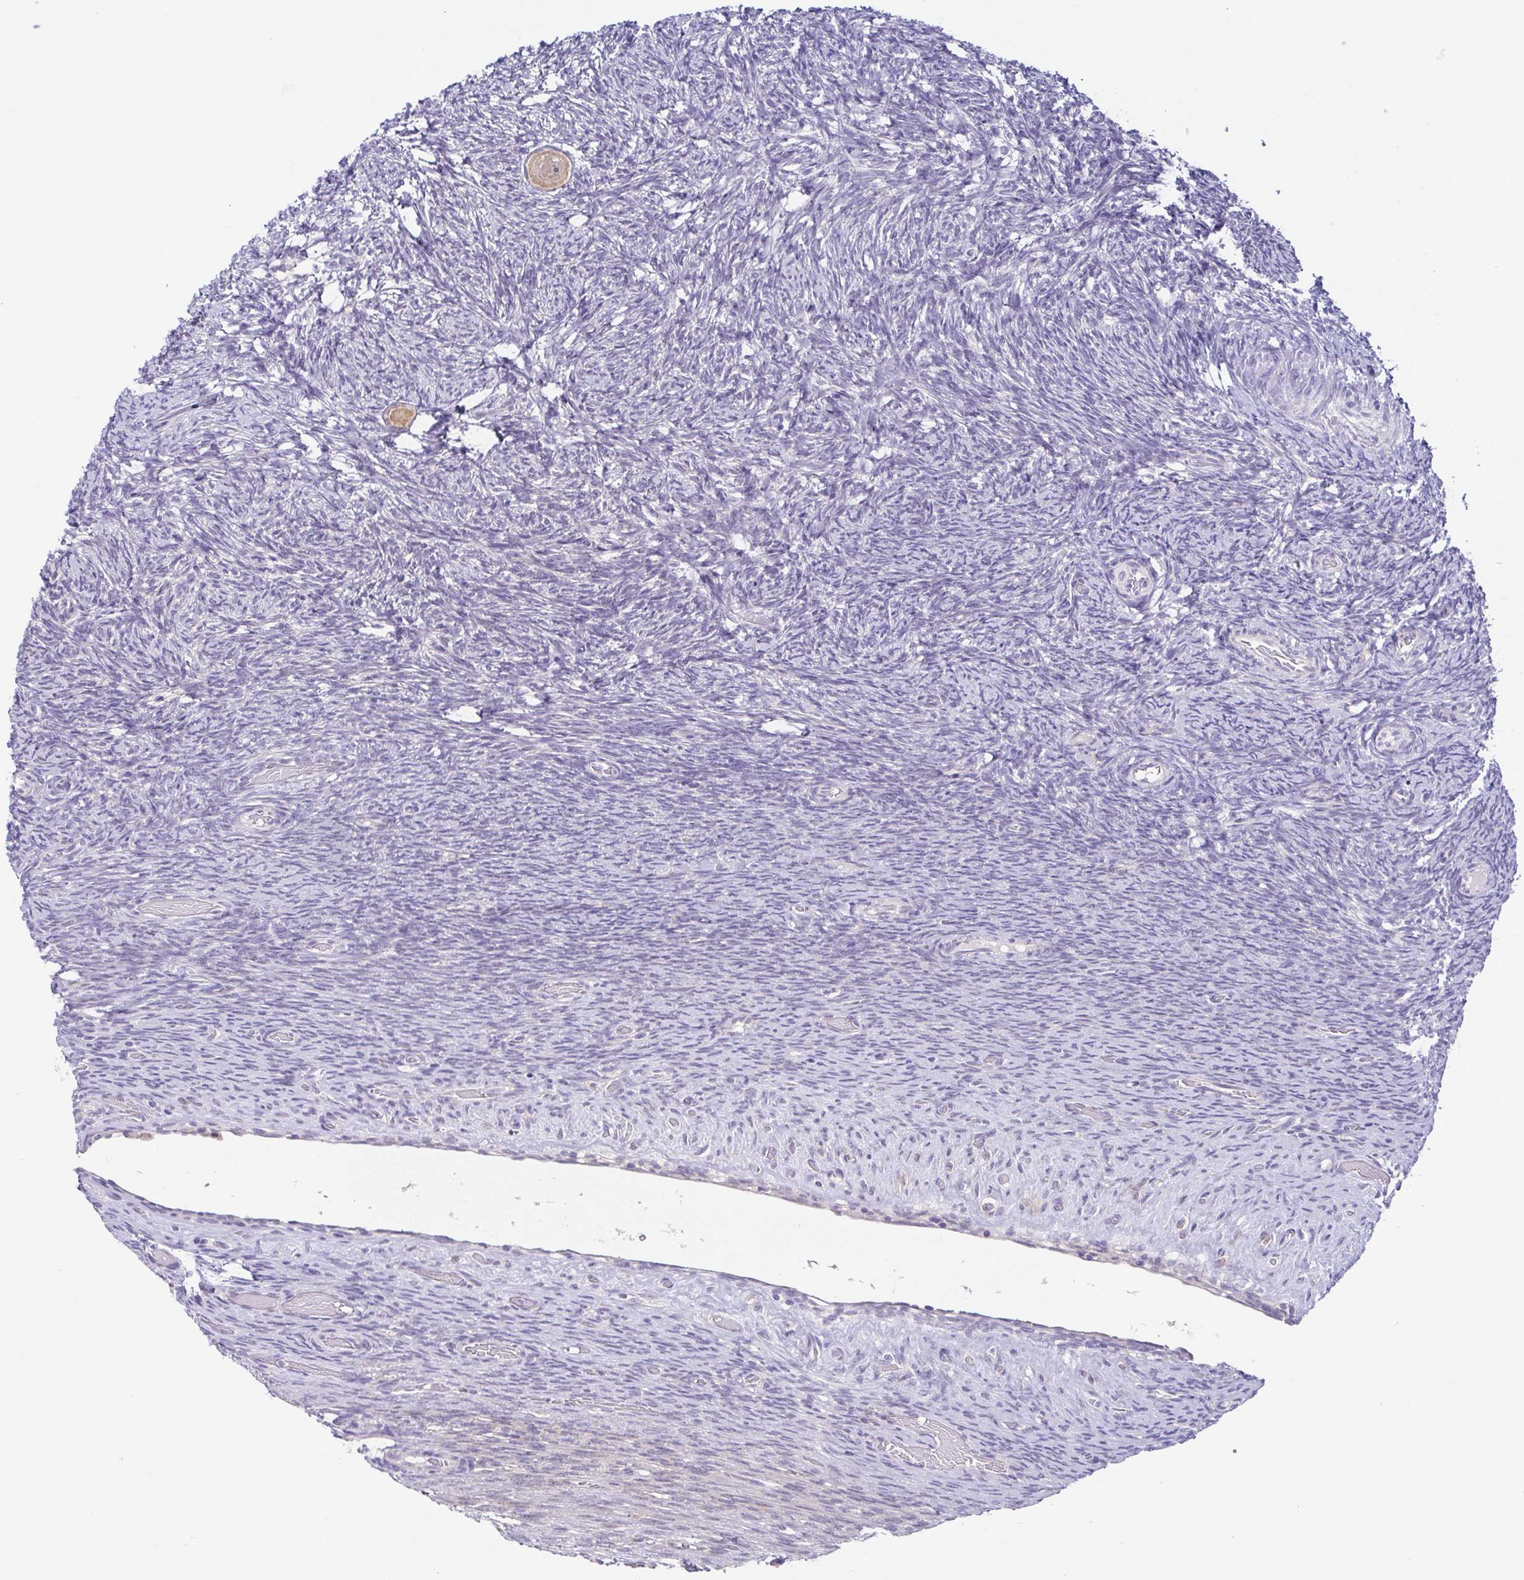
{"staining": {"intensity": "weak", "quantity": ">75%", "location": "cytoplasmic/membranous"}, "tissue": "ovary", "cell_type": "Follicle cells", "image_type": "normal", "snomed": [{"axis": "morphology", "description": "Normal tissue, NOS"}, {"axis": "topography", "description": "Ovary"}], "caption": "A high-resolution image shows IHC staining of benign ovary, which displays weak cytoplasmic/membranous expression in approximately >75% of follicle cells.", "gene": "UBE2Q1", "patient": {"sex": "female", "age": 34}}